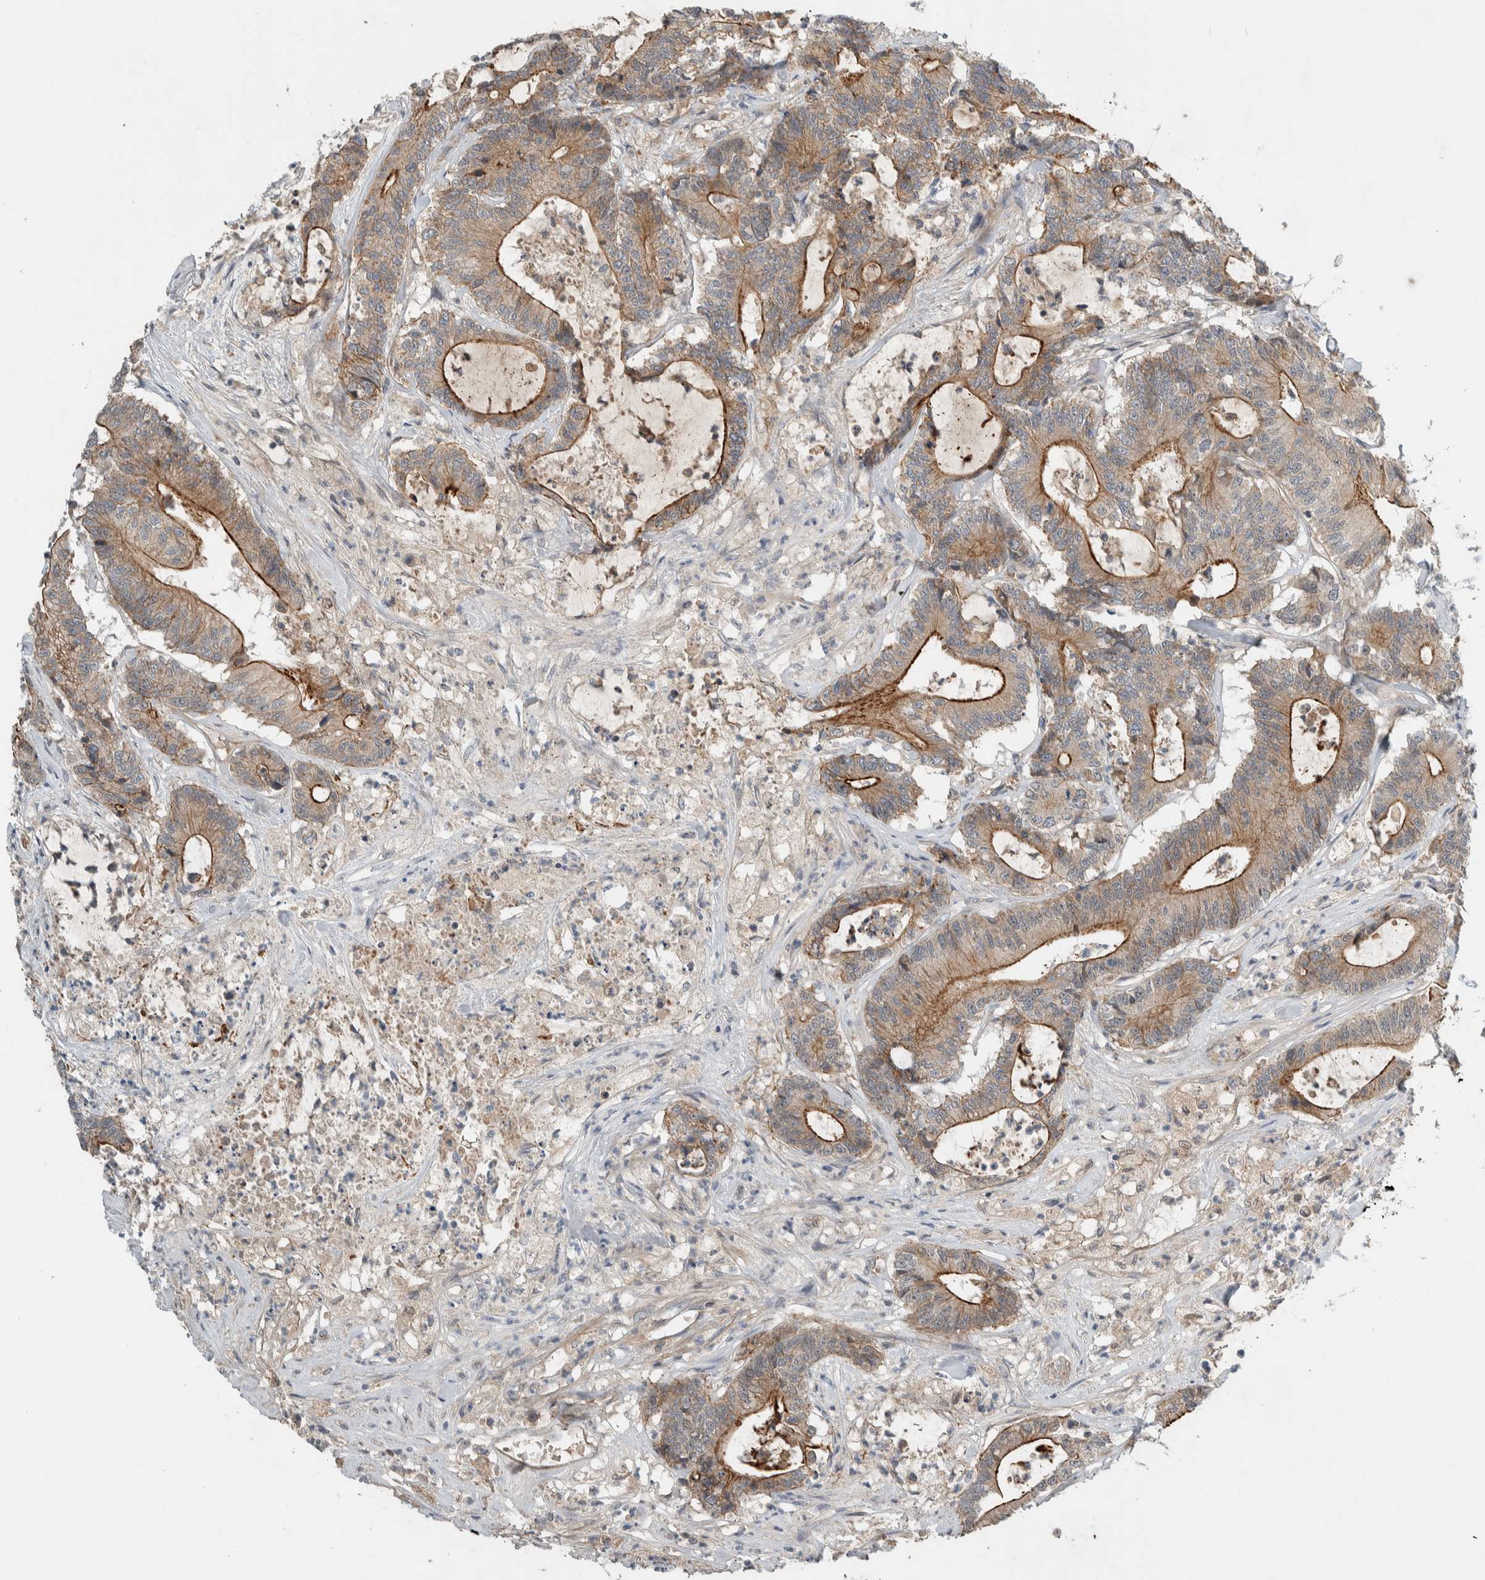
{"staining": {"intensity": "moderate", "quantity": ">75%", "location": "cytoplasmic/membranous"}, "tissue": "colorectal cancer", "cell_type": "Tumor cells", "image_type": "cancer", "snomed": [{"axis": "morphology", "description": "Adenocarcinoma, NOS"}, {"axis": "topography", "description": "Colon"}], "caption": "Protein staining of adenocarcinoma (colorectal) tissue reveals moderate cytoplasmic/membranous expression in about >75% of tumor cells. Immunohistochemistry (ihc) stains the protein of interest in brown and the nuclei are stained blue.", "gene": "ARMC7", "patient": {"sex": "female", "age": 84}}